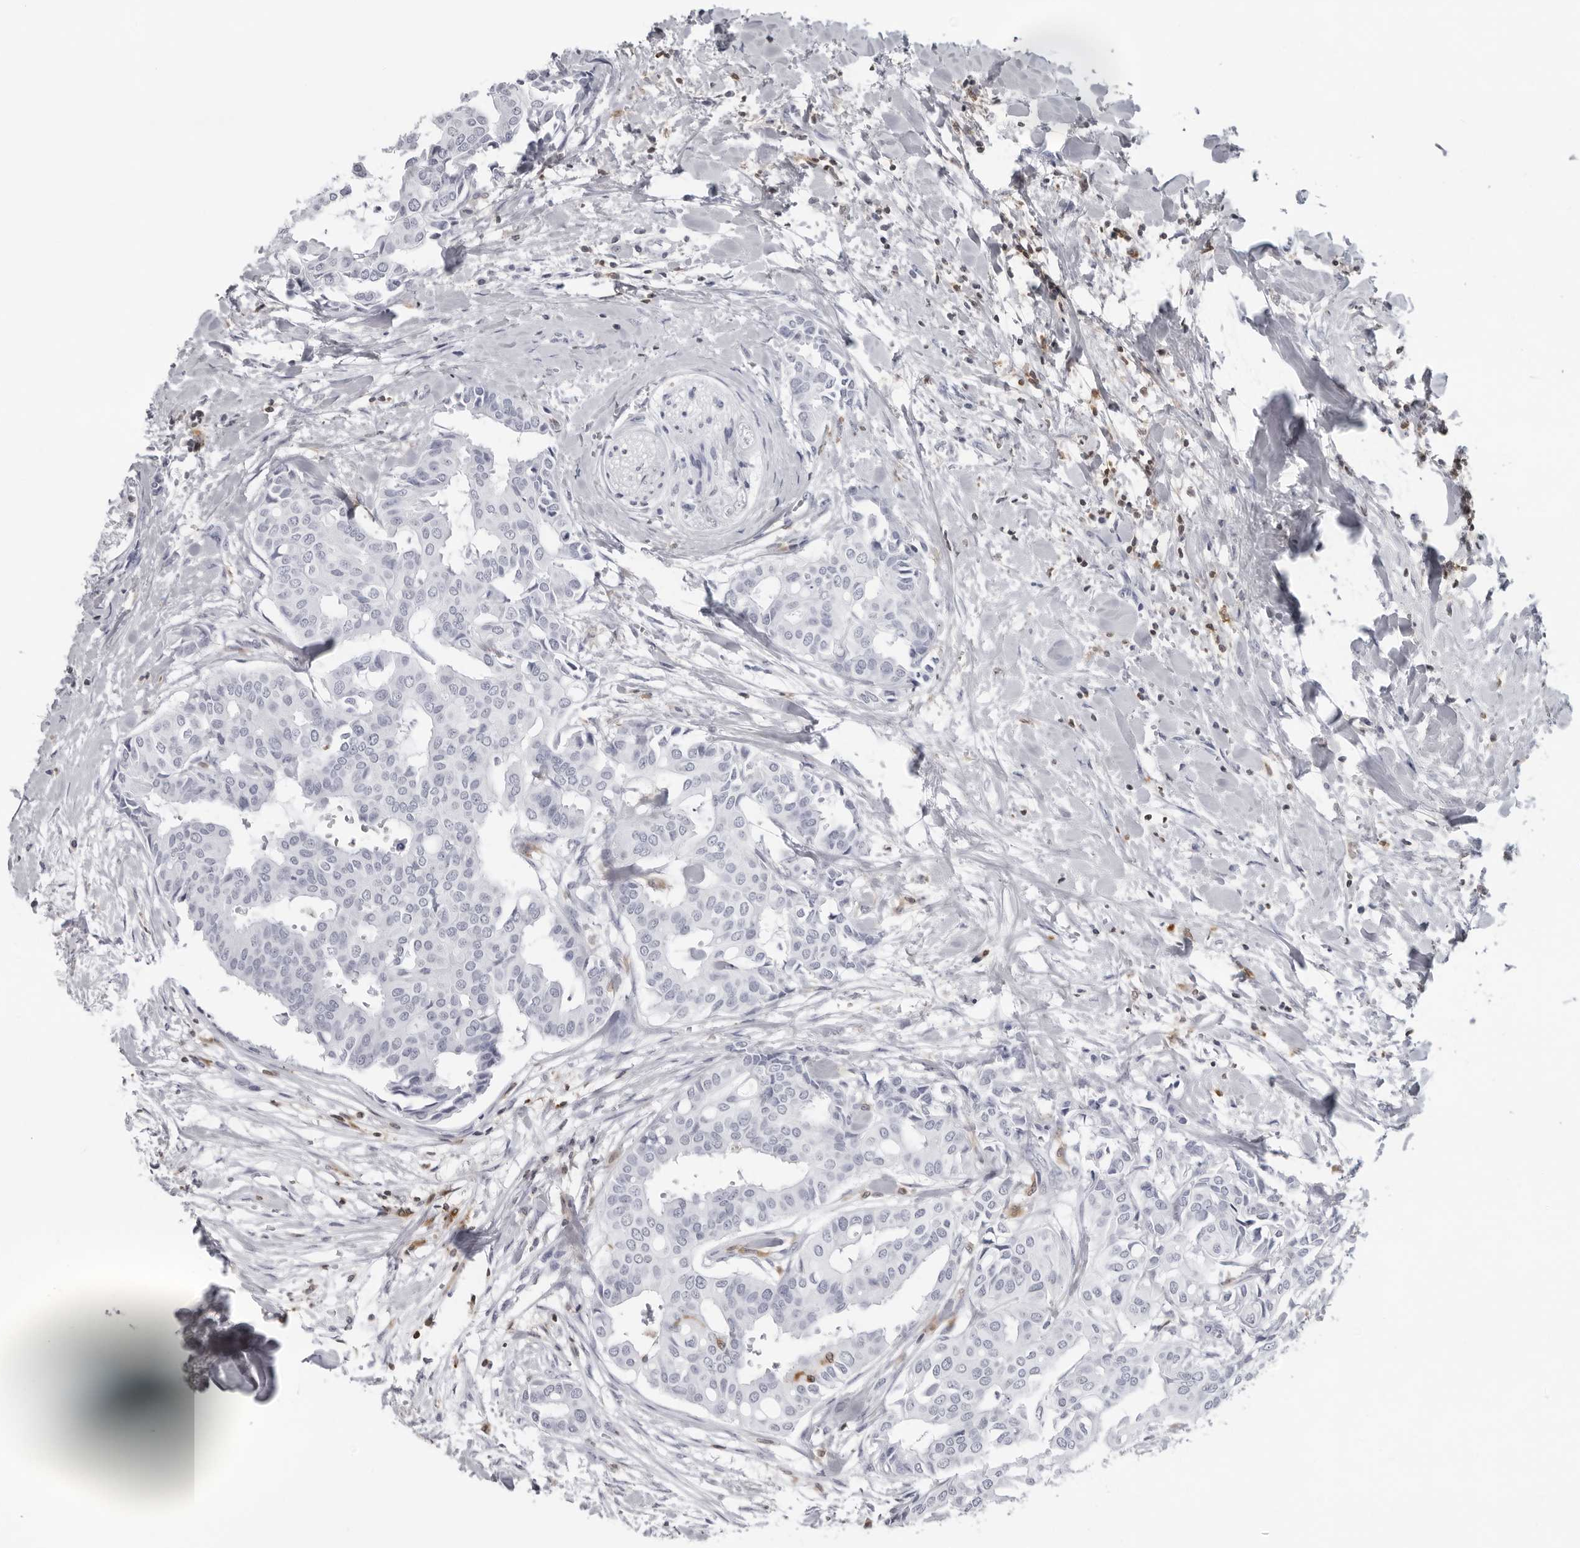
{"staining": {"intensity": "negative", "quantity": "none", "location": "none"}, "tissue": "head and neck cancer", "cell_type": "Tumor cells", "image_type": "cancer", "snomed": [{"axis": "morphology", "description": "Adenocarcinoma, NOS"}, {"axis": "topography", "description": "Salivary gland"}, {"axis": "topography", "description": "Head-Neck"}], "caption": "Immunohistochemistry of human head and neck cancer demonstrates no staining in tumor cells.", "gene": "FMNL1", "patient": {"sex": "female", "age": 59}}